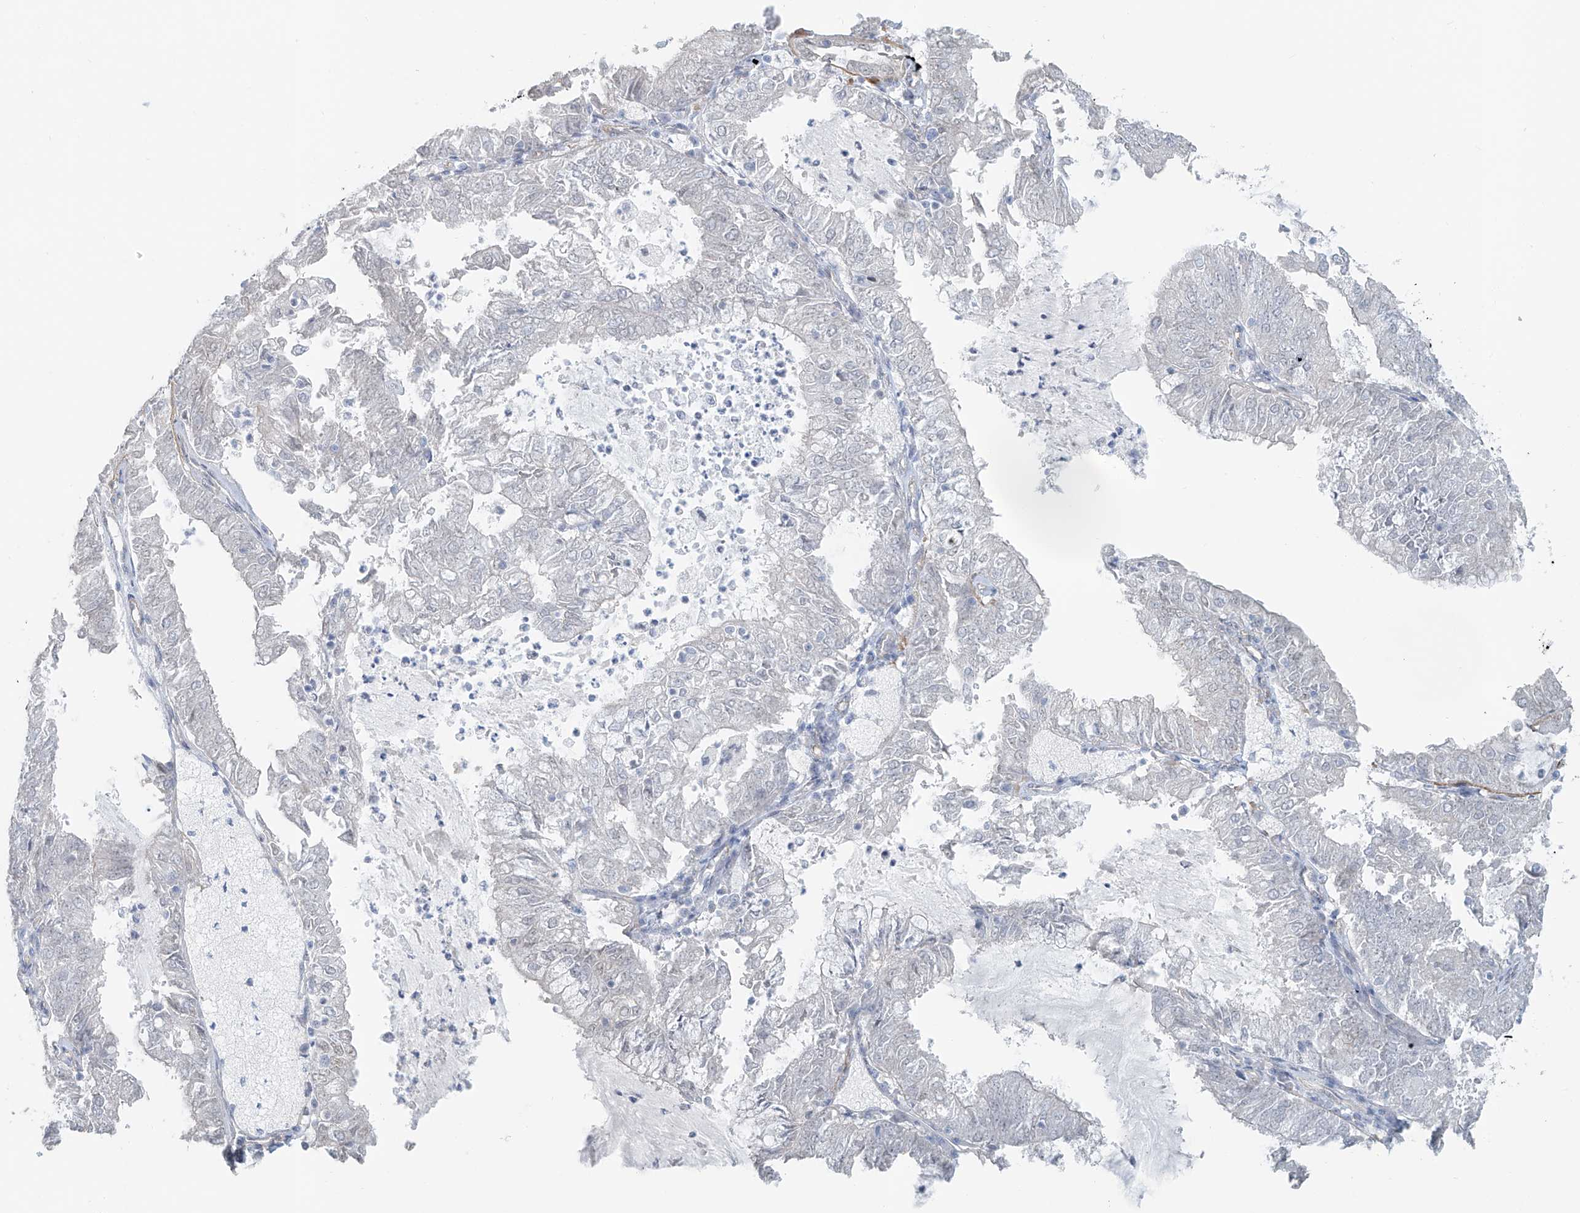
{"staining": {"intensity": "negative", "quantity": "none", "location": "none"}, "tissue": "endometrial cancer", "cell_type": "Tumor cells", "image_type": "cancer", "snomed": [{"axis": "morphology", "description": "Adenocarcinoma, NOS"}, {"axis": "topography", "description": "Endometrium"}], "caption": "The micrograph shows no staining of tumor cells in endometrial cancer (adenocarcinoma).", "gene": "TUBE1", "patient": {"sex": "female", "age": 57}}